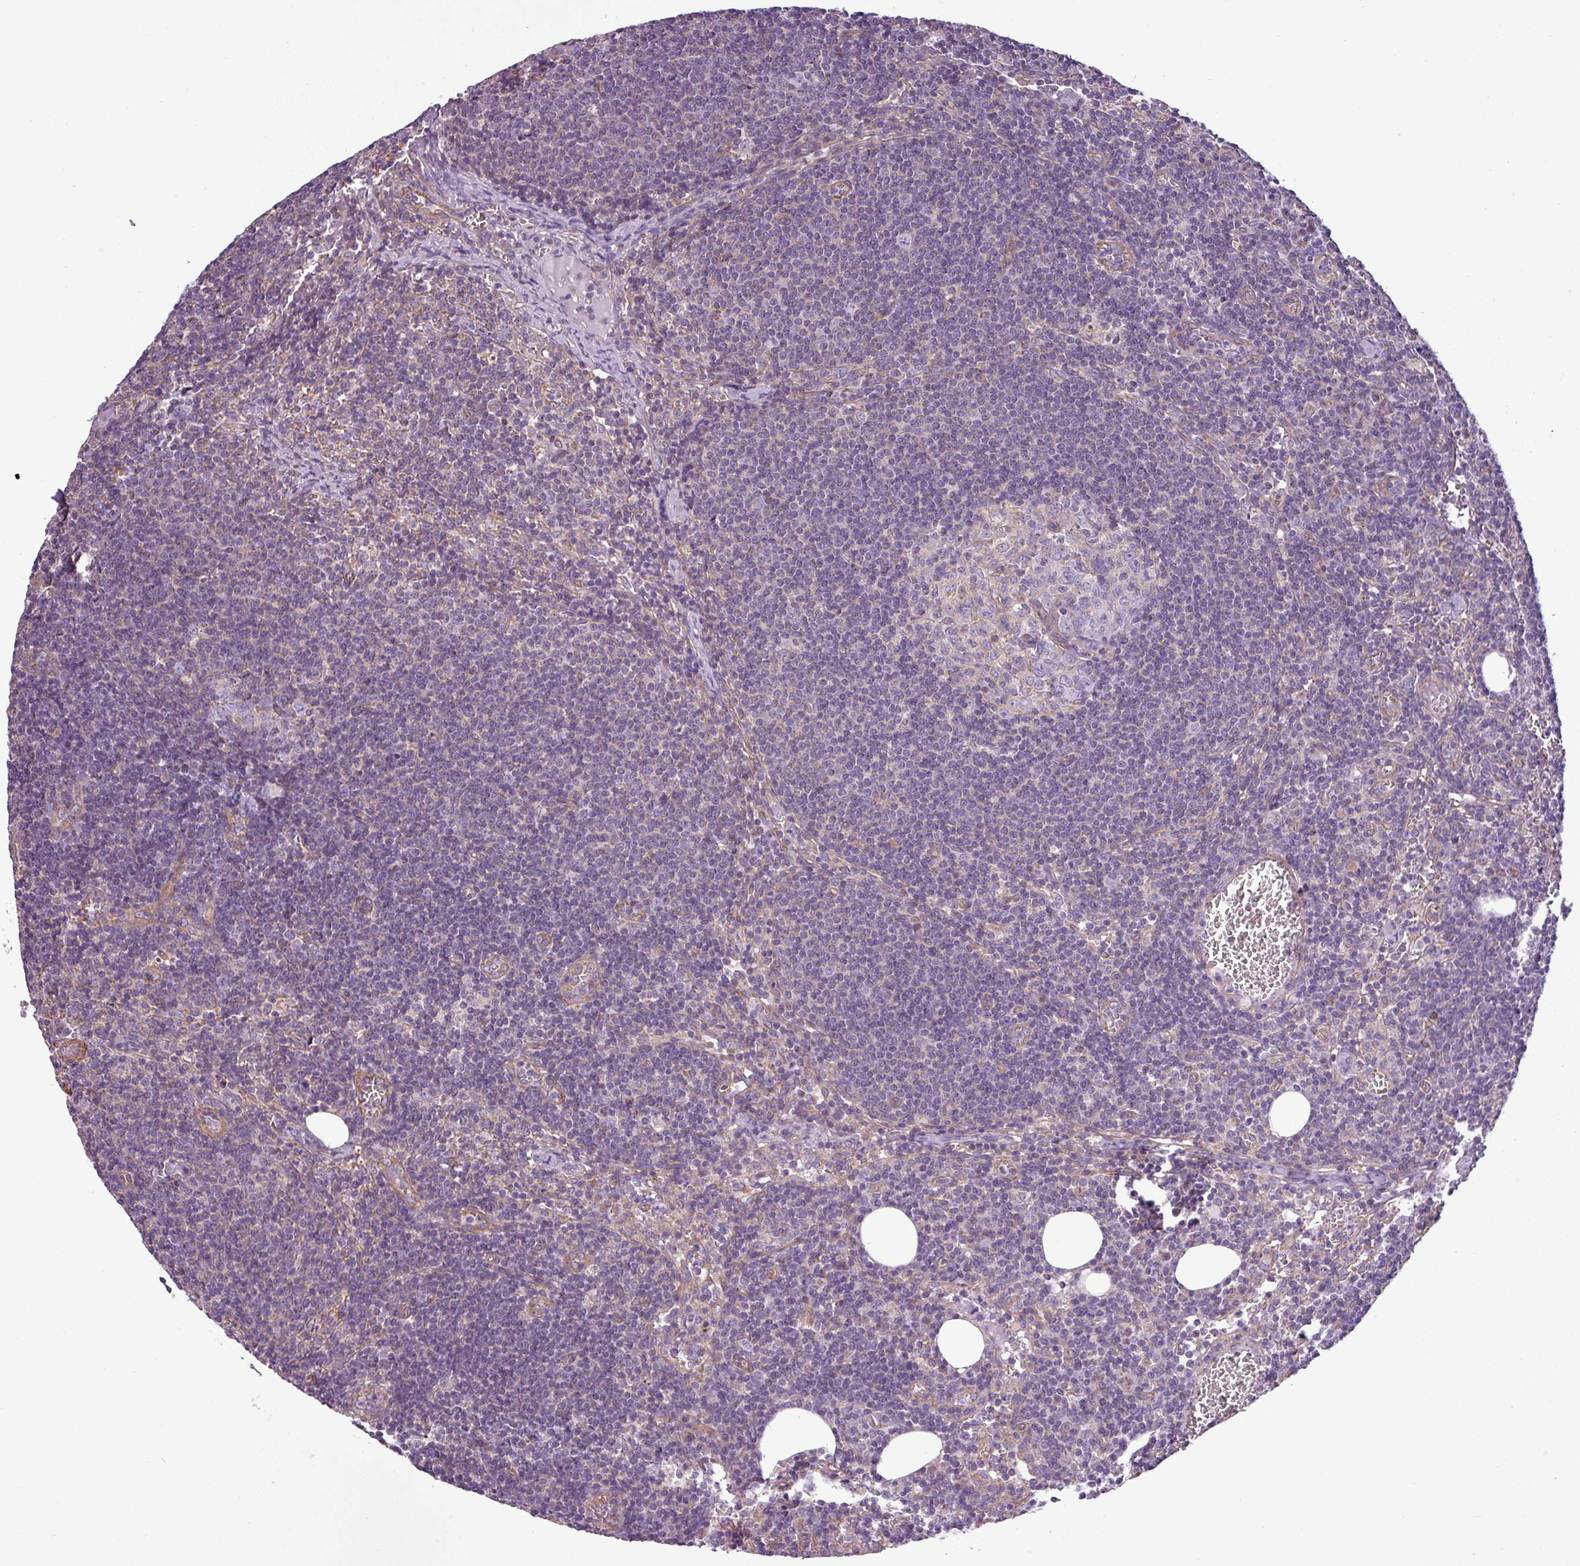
{"staining": {"intensity": "negative", "quantity": "none", "location": "none"}, "tissue": "lymph node", "cell_type": "Germinal center cells", "image_type": "normal", "snomed": [{"axis": "morphology", "description": "Normal tissue, NOS"}, {"axis": "topography", "description": "Lymph node"}], "caption": "DAB (3,3'-diaminobenzidine) immunohistochemical staining of benign lymph node reveals no significant expression in germinal center cells.", "gene": "BTN2A2", "patient": {"sex": "female", "age": 27}}